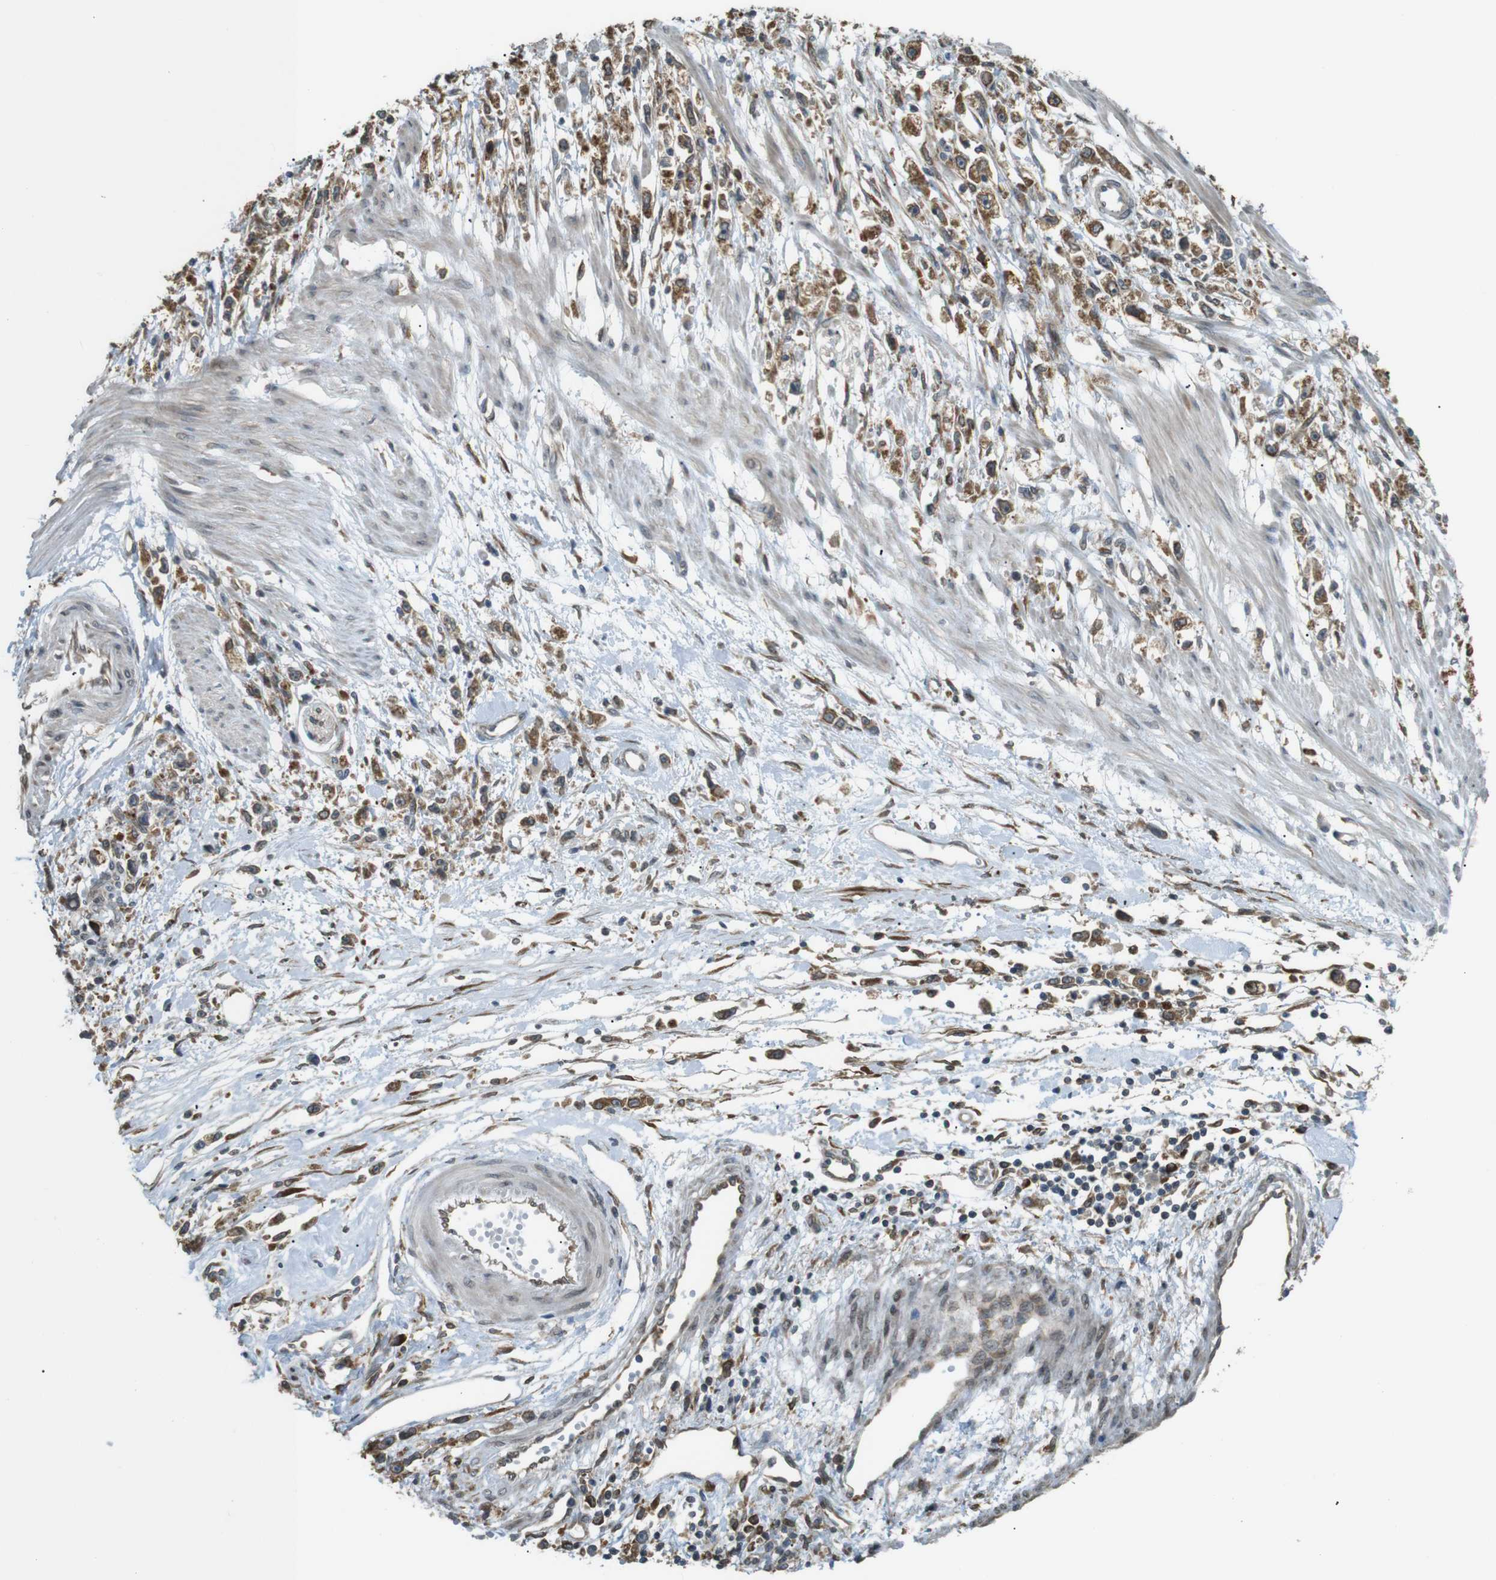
{"staining": {"intensity": "moderate", "quantity": ">75%", "location": "cytoplasmic/membranous"}, "tissue": "stomach cancer", "cell_type": "Tumor cells", "image_type": "cancer", "snomed": [{"axis": "morphology", "description": "Adenocarcinoma, NOS"}, {"axis": "topography", "description": "Stomach"}], "caption": "This micrograph shows immunohistochemistry staining of stomach adenocarcinoma, with medium moderate cytoplasmic/membranous positivity in about >75% of tumor cells.", "gene": "TMED4", "patient": {"sex": "female", "age": 59}}